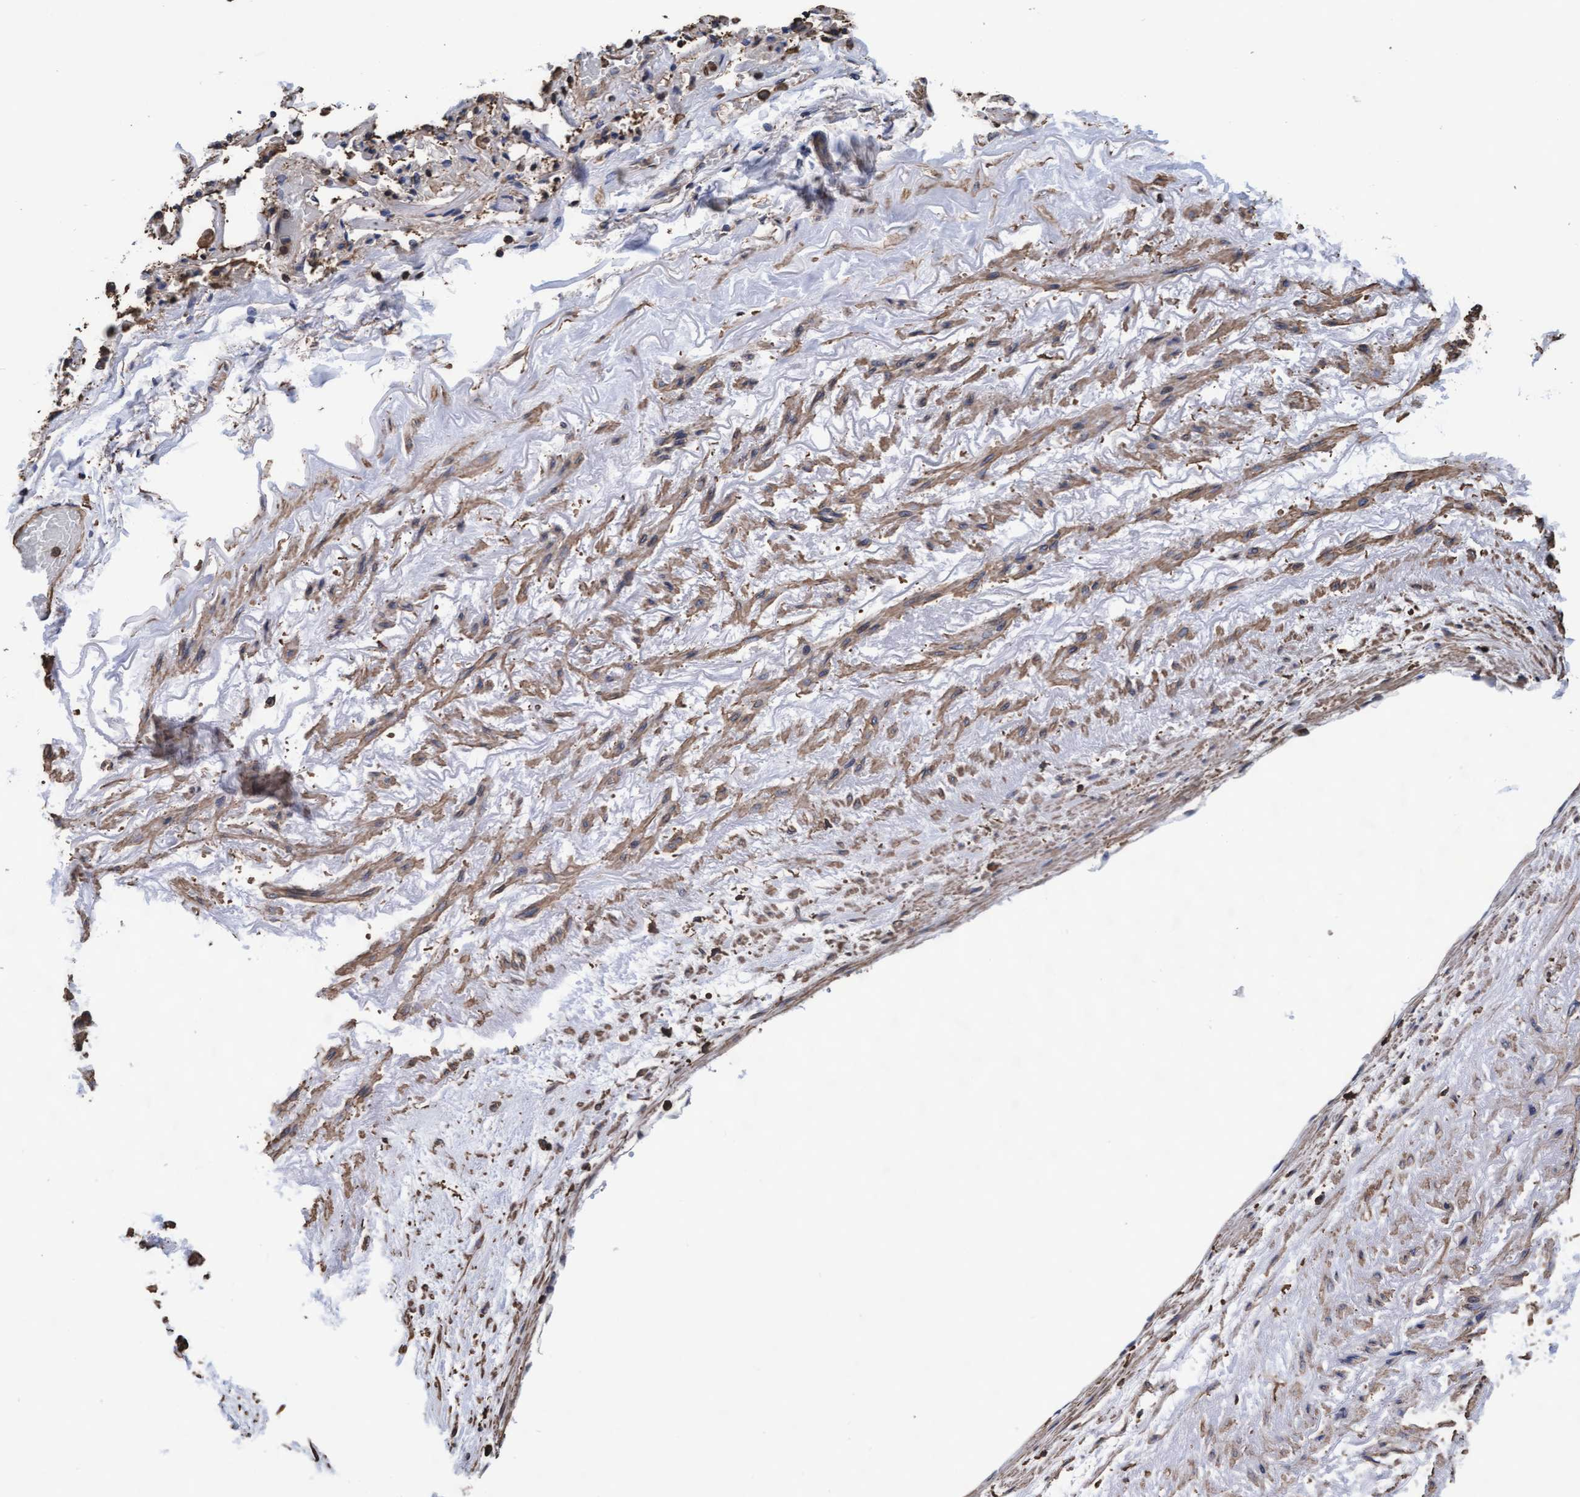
{"staining": {"intensity": "negative", "quantity": "none", "location": "none"}, "tissue": "adipose tissue", "cell_type": "Adipocytes", "image_type": "normal", "snomed": [{"axis": "morphology", "description": "Normal tissue, NOS"}, {"axis": "topography", "description": "Cartilage tissue"}, {"axis": "topography", "description": "Lung"}], "caption": "IHC of normal human adipose tissue reveals no expression in adipocytes. (Stains: DAB immunohistochemistry with hematoxylin counter stain, Microscopy: brightfield microscopy at high magnification).", "gene": "GRHPR", "patient": {"sex": "female", "age": 77}}